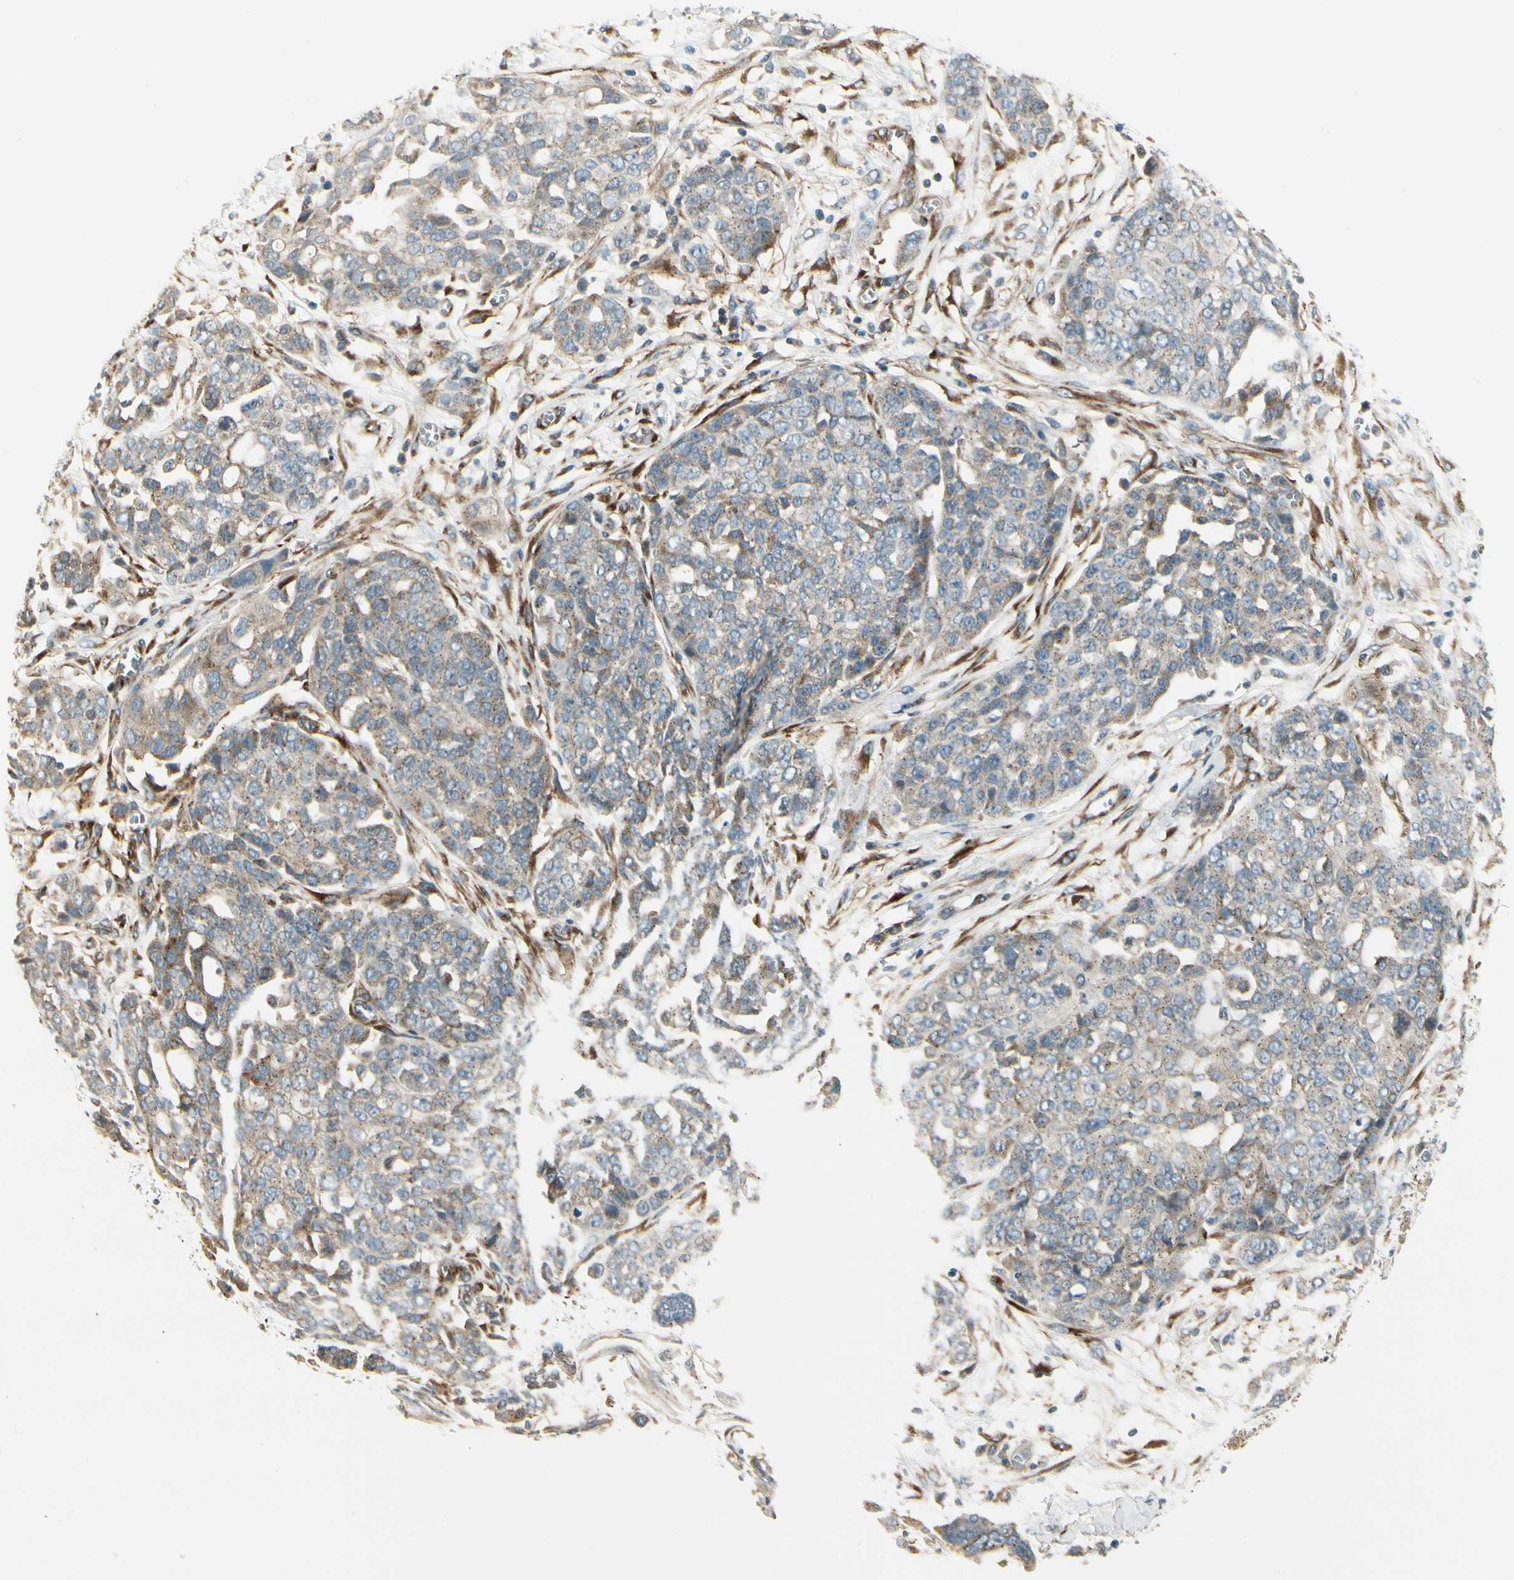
{"staining": {"intensity": "weak", "quantity": ">75%", "location": "cytoplasmic/membranous"}, "tissue": "ovarian cancer", "cell_type": "Tumor cells", "image_type": "cancer", "snomed": [{"axis": "morphology", "description": "Cystadenocarcinoma, serous, NOS"}, {"axis": "topography", "description": "Soft tissue"}, {"axis": "topography", "description": "Ovary"}], "caption": "Immunohistochemical staining of human serous cystadenocarcinoma (ovarian) displays weak cytoplasmic/membranous protein staining in about >75% of tumor cells.", "gene": "MANSC1", "patient": {"sex": "female", "age": 57}}